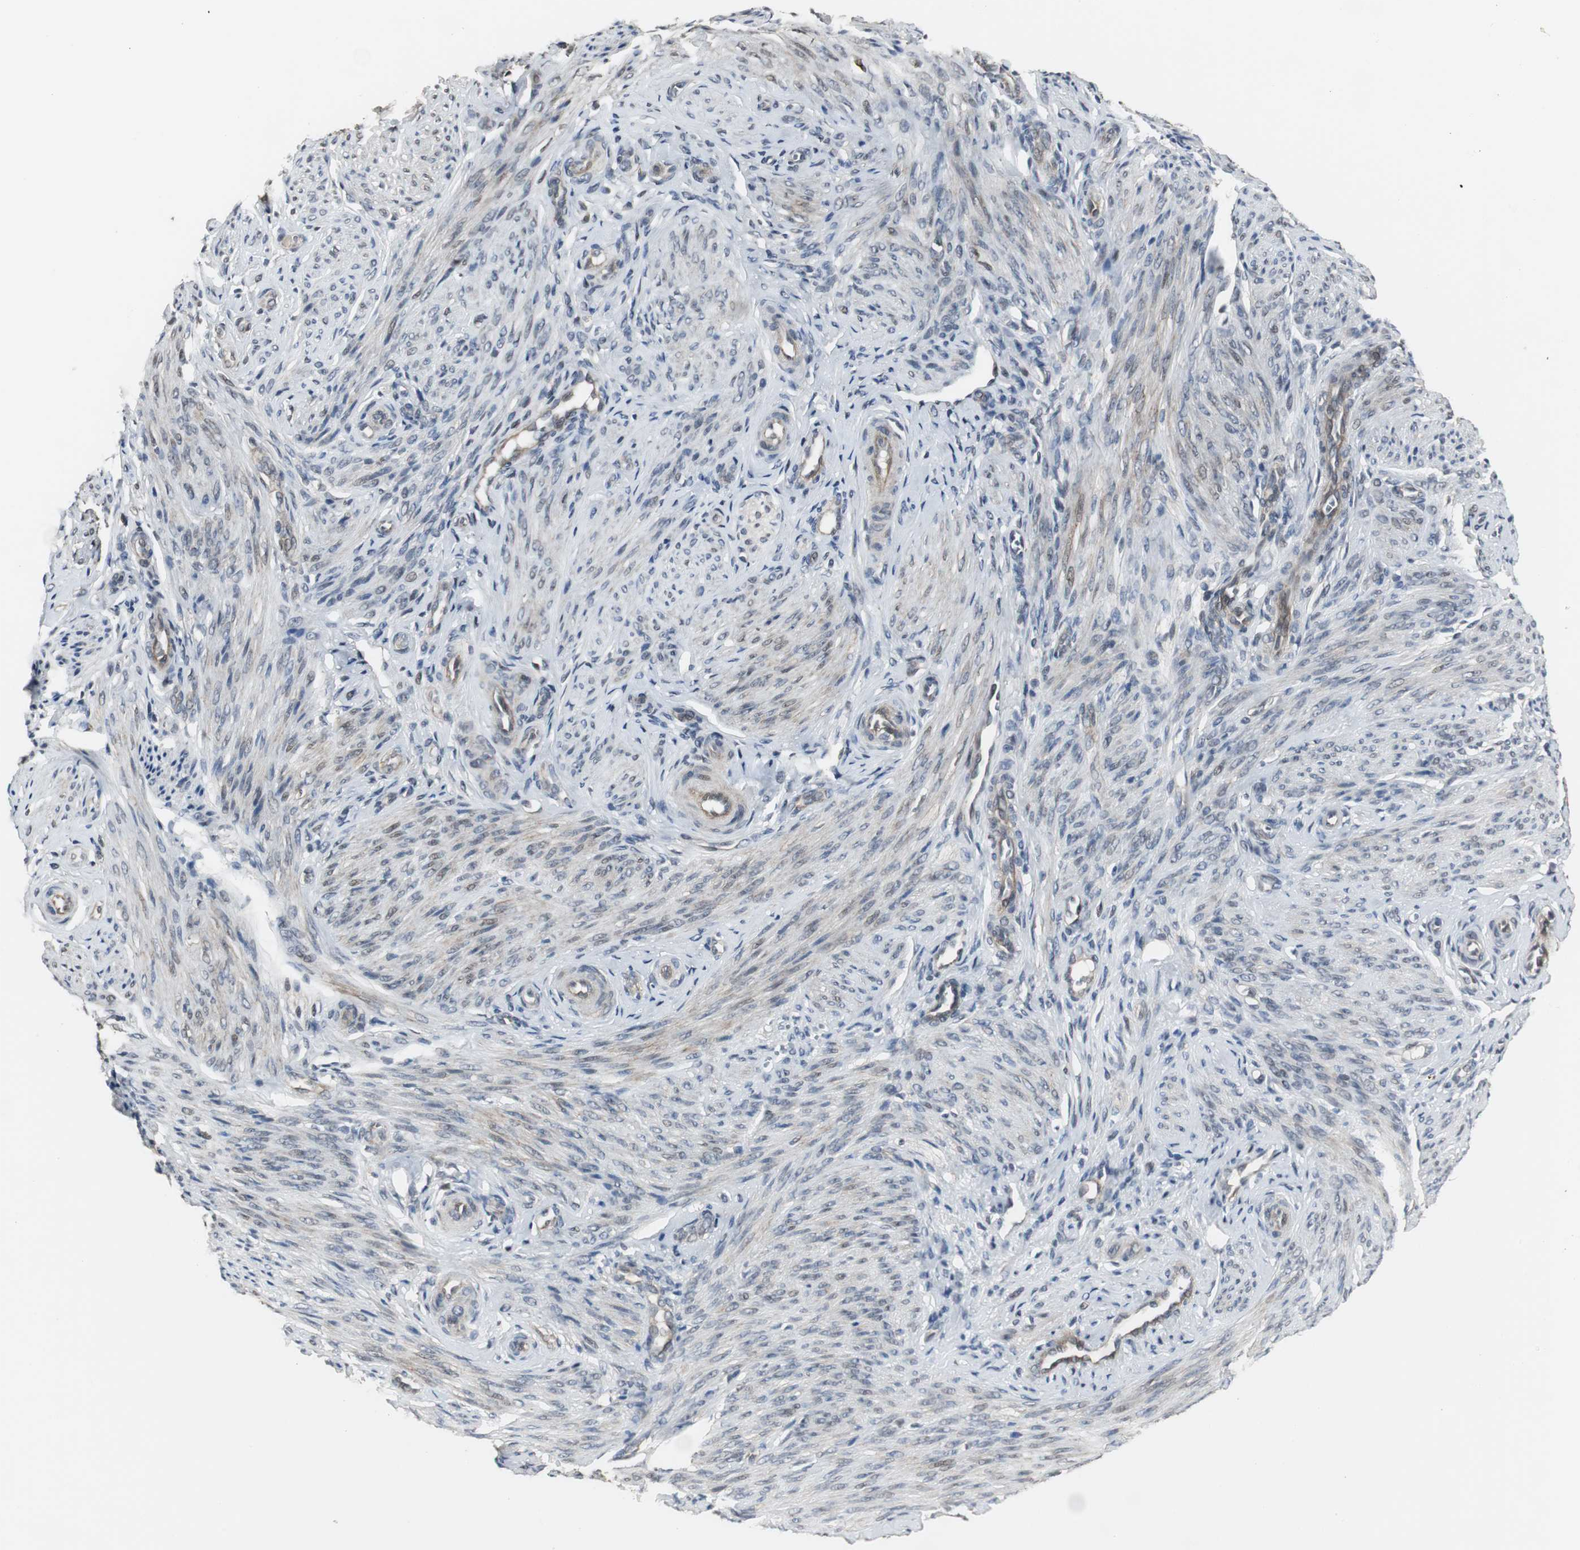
{"staining": {"intensity": "moderate", "quantity": ">75%", "location": "cytoplasmic/membranous"}, "tissue": "endometrium", "cell_type": "Cells in endometrial stroma", "image_type": "normal", "snomed": [{"axis": "morphology", "description": "Normal tissue, NOS"}, {"axis": "topography", "description": "Endometrium"}], "caption": "This photomicrograph displays normal endometrium stained with IHC to label a protein in brown. The cytoplasmic/membranous of cells in endometrial stroma show moderate positivity for the protein. Nuclei are counter-stained blue.", "gene": "PFDN1", "patient": {"sex": "female", "age": 27}}